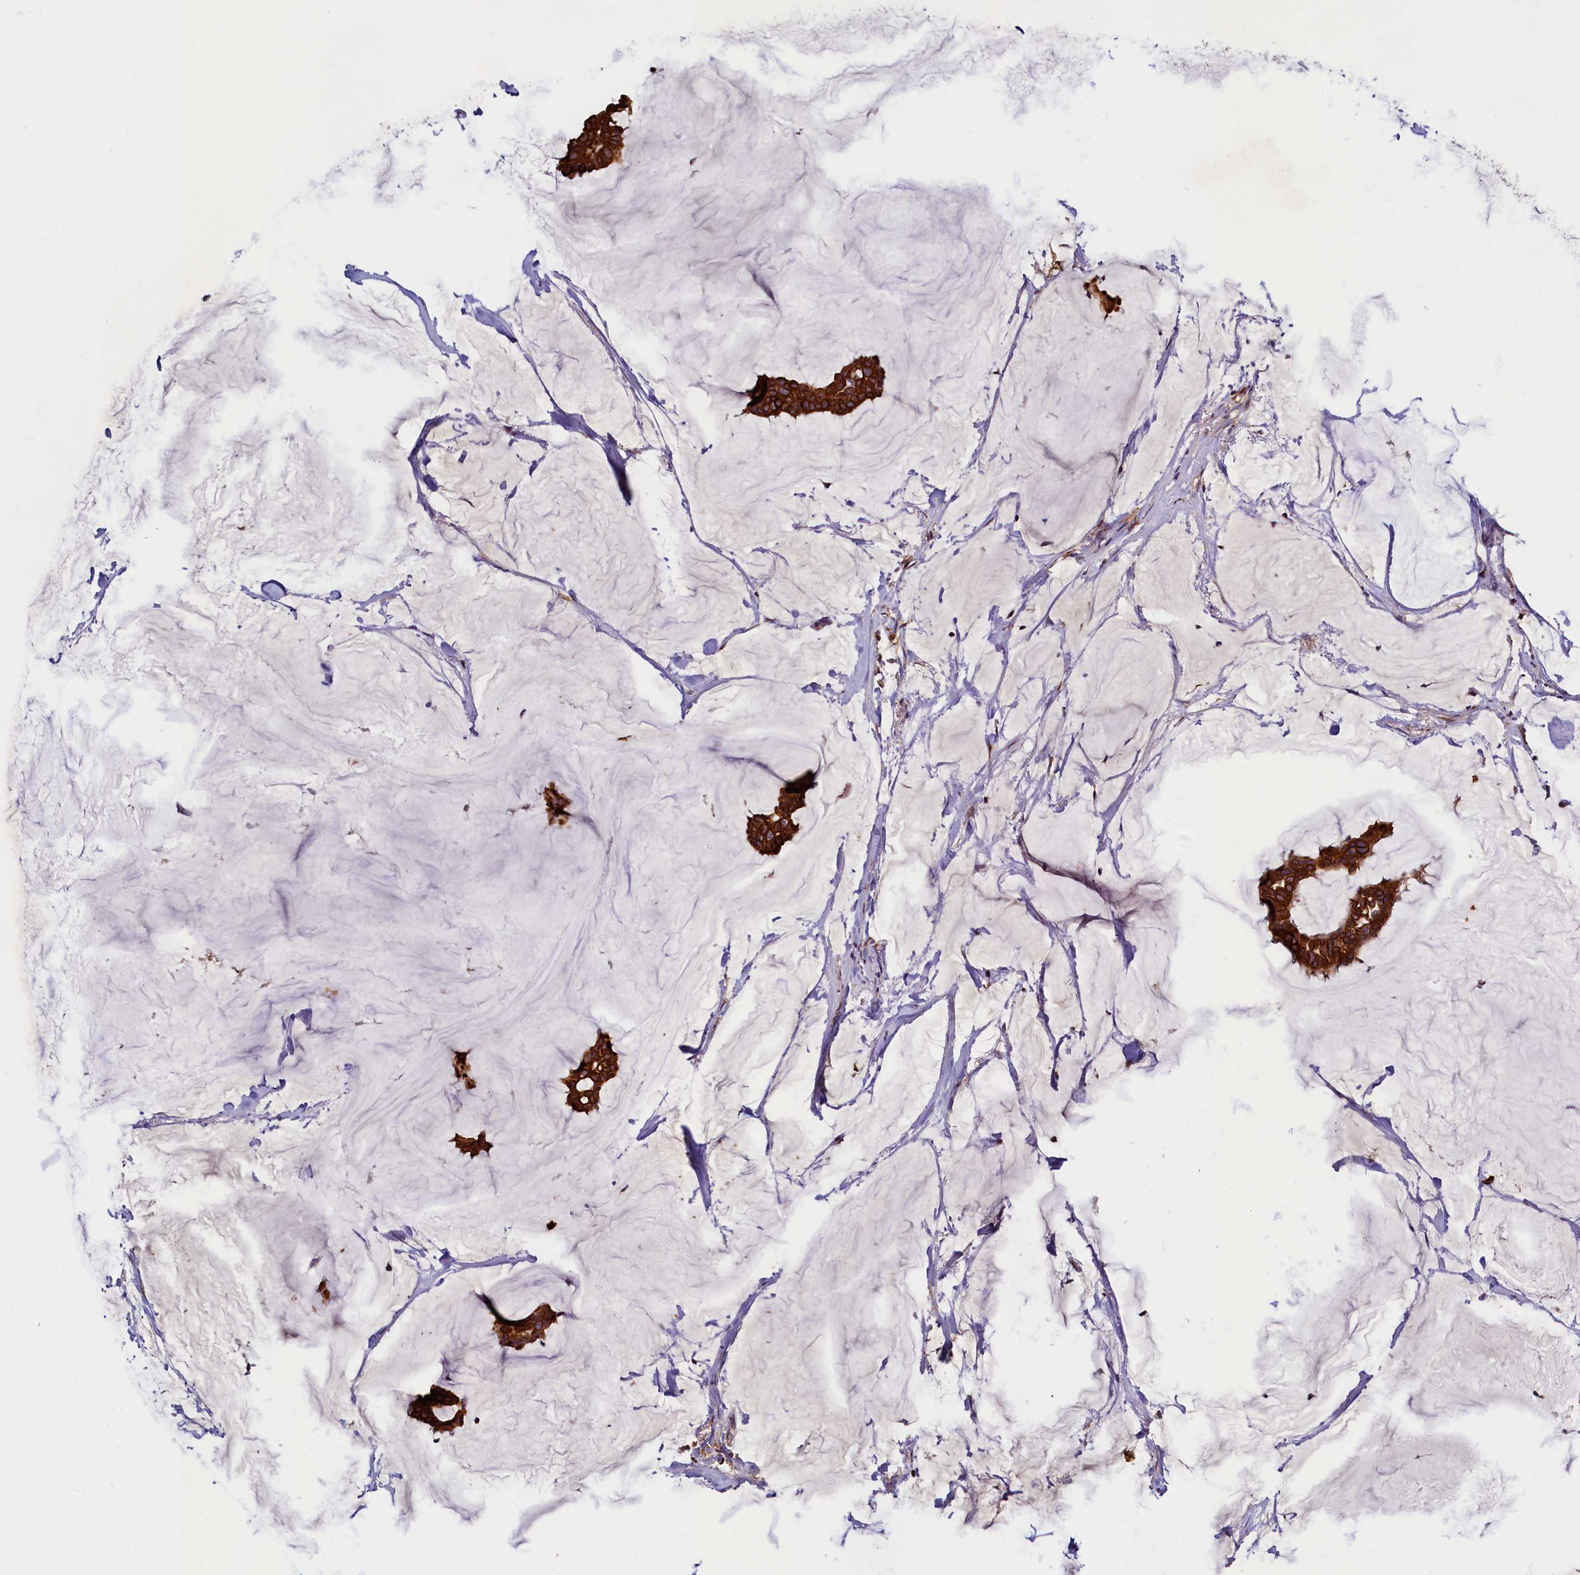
{"staining": {"intensity": "strong", "quantity": ">75%", "location": "cytoplasmic/membranous"}, "tissue": "breast cancer", "cell_type": "Tumor cells", "image_type": "cancer", "snomed": [{"axis": "morphology", "description": "Duct carcinoma"}, {"axis": "topography", "description": "Breast"}], "caption": "Infiltrating ductal carcinoma (breast) tissue demonstrates strong cytoplasmic/membranous positivity in approximately >75% of tumor cells, visualized by immunohistochemistry.", "gene": "NCKAP5L", "patient": {"sex": "female", "age": 93}}